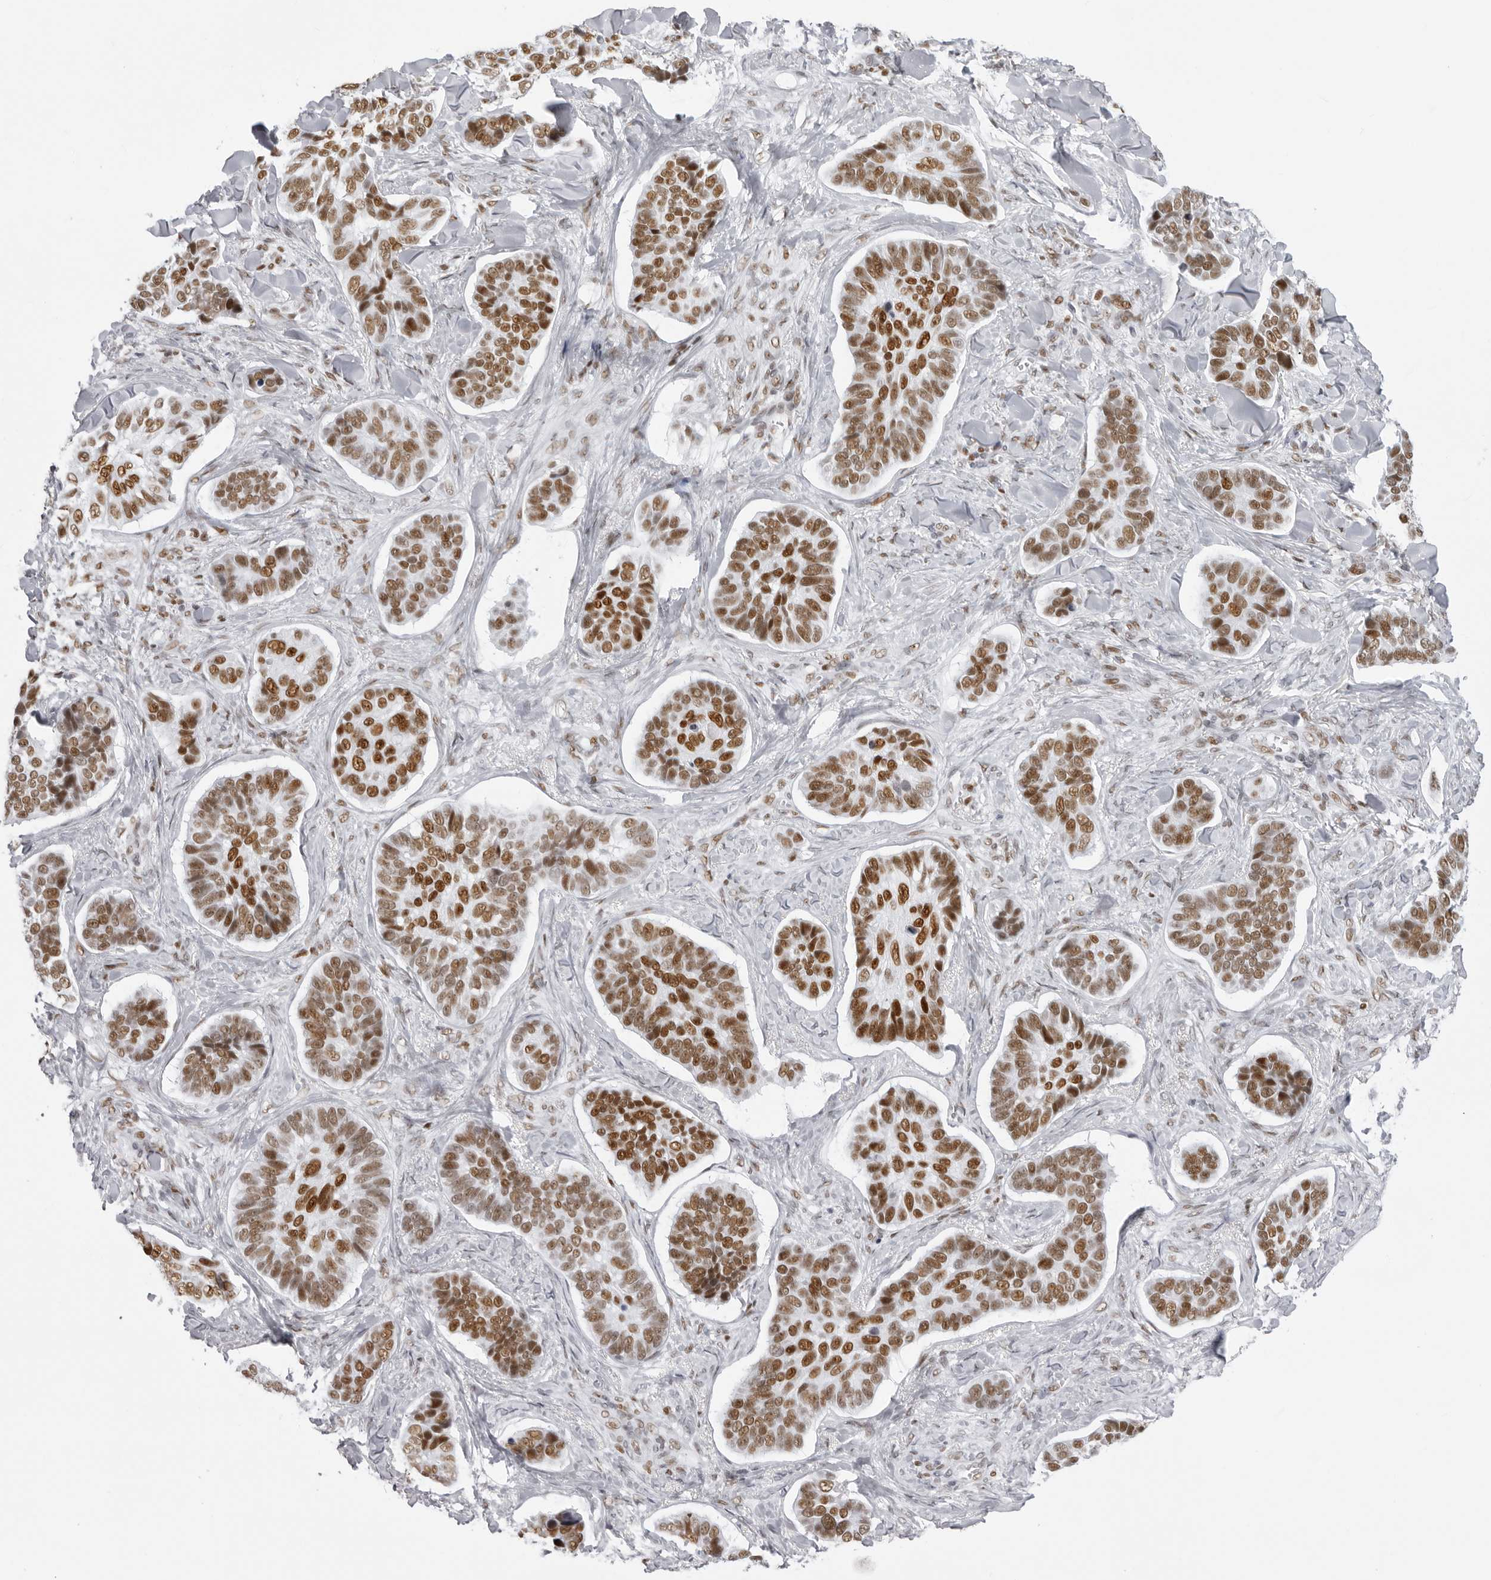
{"staining": {"intensity": "strong", "quantity": ">75%", "location": "nuclear"}, "tissue": "skin cancer", "cell_type": "Tumor cells", "image_type": "cancer", "snomed": [{"axis": "morphology", "description": "Basal cell carcinoma"}, {"axis": "topography", "description": "Skin"}], "caption": "The image displays a brown stain indicating the presence of a protein in the nuclear of tumor cells in skin basal cell carcinoma.", "gene": "IRF2BP2", "patient": {"sex": "male", "age": 62}}